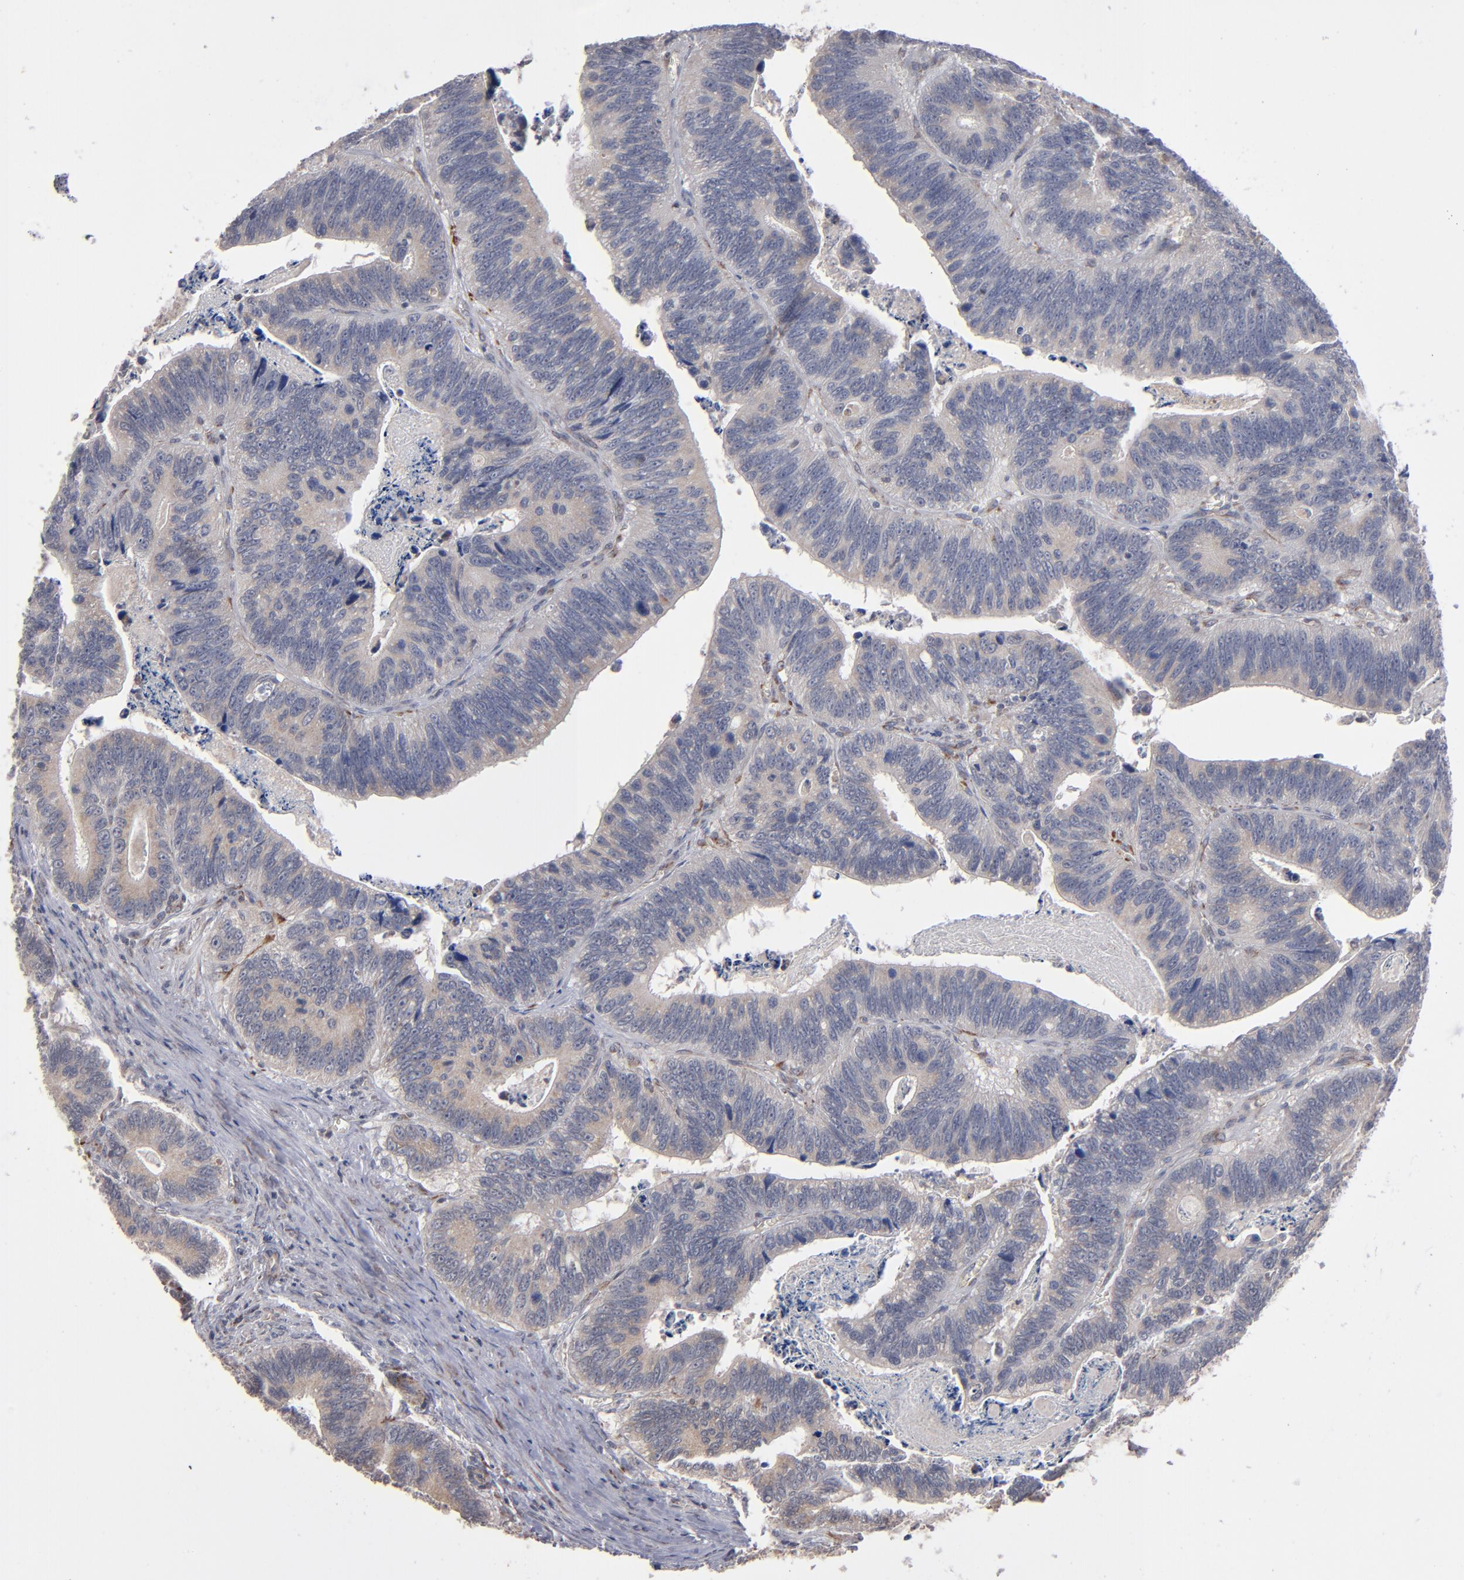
{"staining": {"intensity": "weak", "quantity": ">75%", "location": "cytoplasmic/membranous"}, "tissue": "colorectal cancer", "cell_type": "Tumor cells", "image_type": "cancer", "snomed": [{"axis": "morphology", "description": "Adenocarcinoma, NOS"}, {"axis": "topography", "description": "Colon"}], "caption": "Immunohistochemistry (IHC) staining of adenocarcinoma (colorectal), which reveals low levels of weak cytoplasmic/membranous staining in about >75% of tumor cells indicating weak cytoplasmic/membranous protein staining. The staining was performed using DAB (3,3'-diaminobenzidine) (brown) for protein detection and nuclei were counterstained in hematoxylin (blue).", "gene": "MIPOL1", "patient": {"sex": "male", "age": 72}}